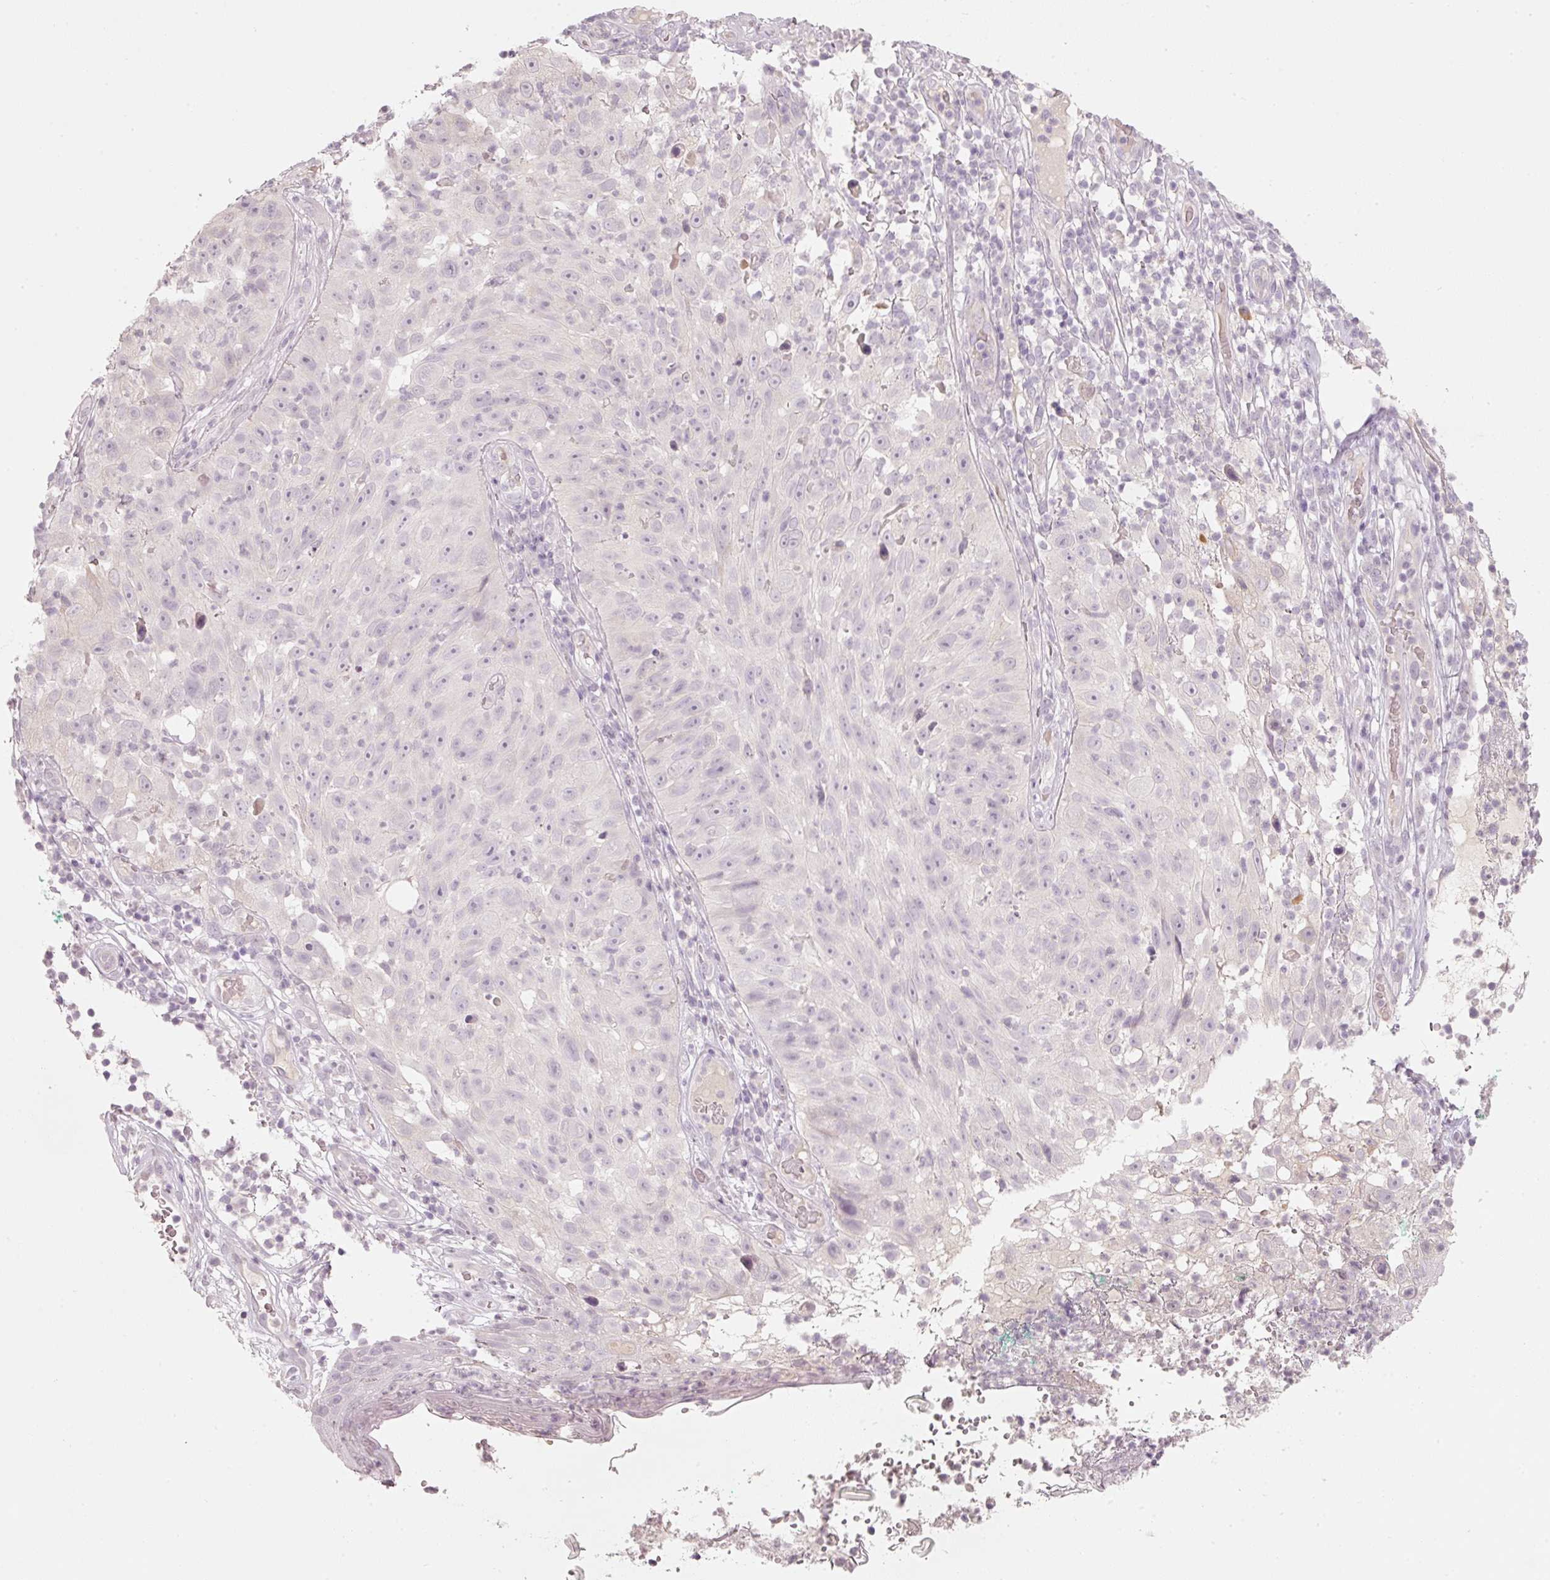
{"staining": {"intensity": "negative", "quantity": "none", "location": "none"}, "tissue": "skin cancer", "cell_type": "Tumor cells", "image_type": "cancer", "snomed": [{"axis": "morphology", "description": "Squamous cell carcinoma, NOS"}, {"axis": "topography", "description": "Skin"}], "caption": "Skin squamous cell carcinoma was stained to show a protein in brown. There is no significant staining in tumor cells.", "gene": "STEAP1", "patient": {"sex": "female", "age": 87}}